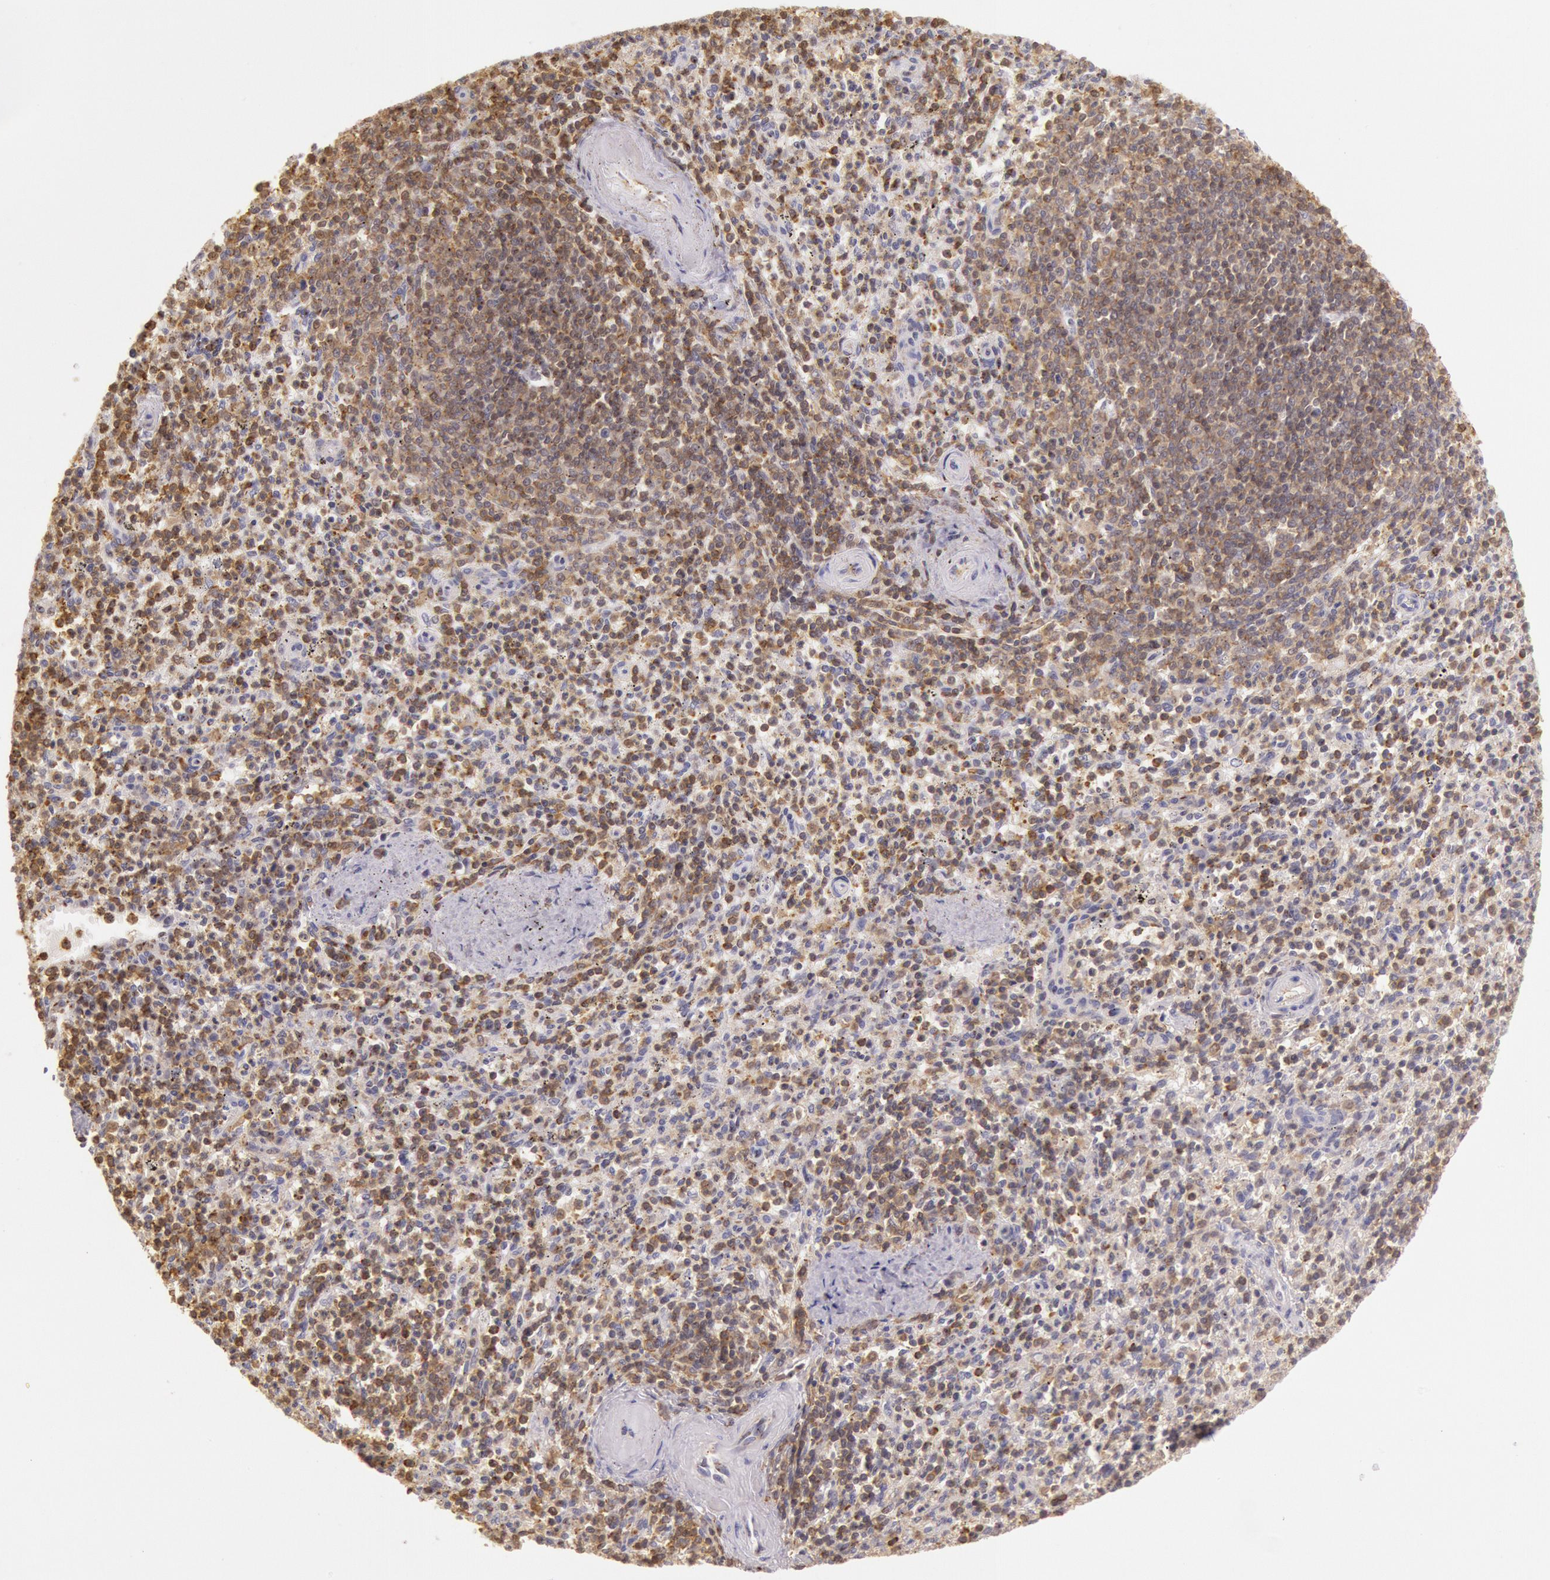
{"staining": {"intensity": "moderate", "quantity": ">75%", "location": "cytoplasmic/membranous,nuclear"}, "tissue": "spleen", "cell_type": "Cells in red pulp", "image_type": "normal", "snomed": [{"axis": "morphology", "description": "Normal tissue, NOS"}, {"axis": "topography", "description": "Spleen"}], "caption": "Protein expression analysis of benign spleen shows moderate cytoplasmic/membranous,nuclear staining in about >75% of cells in red pulp.", "gene": "HIF1A", "patient": {"sex": "male", "age": 72}}